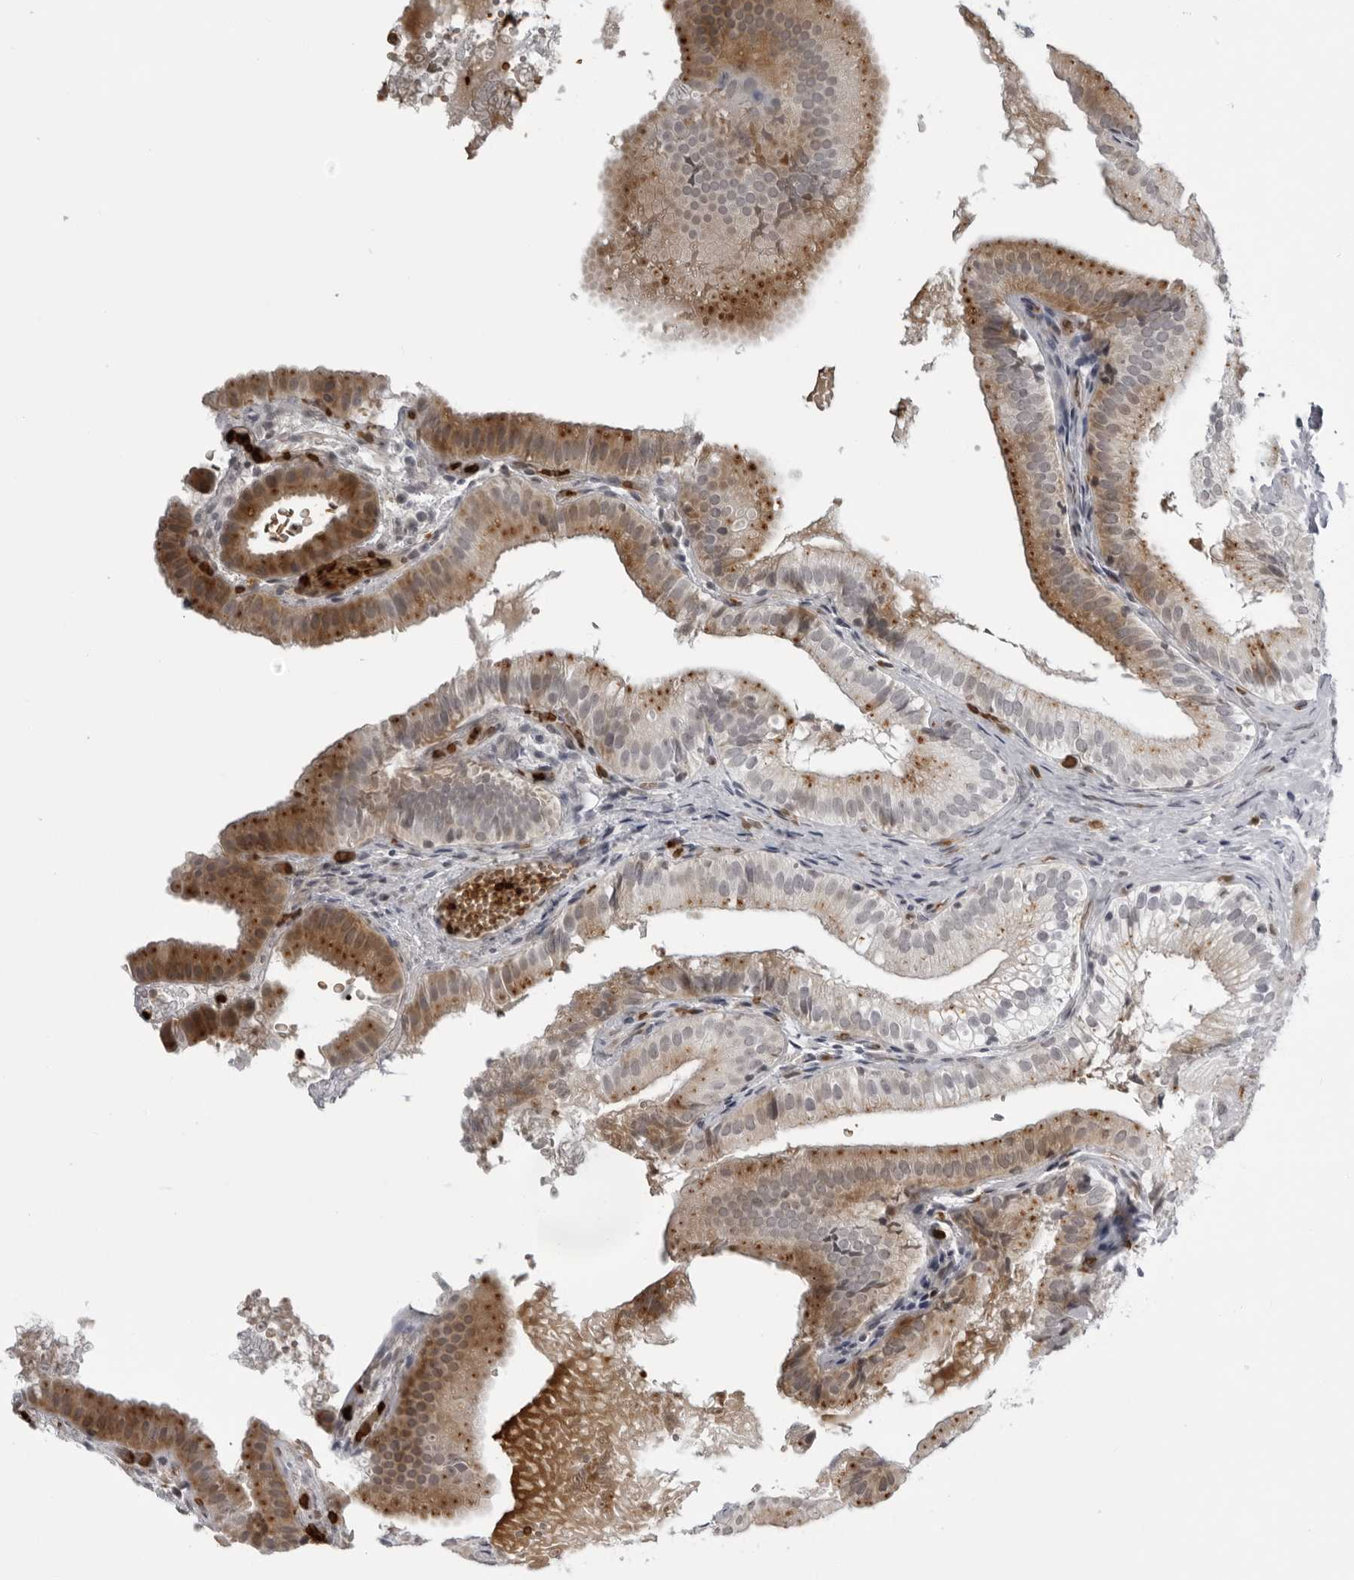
{"staining": {"intensity": "moderate", "quantity": ">75%", "location": "cytoplasmic/membranous"}, "tissue": "gallbladder", "cell_type": "Glandular cells", "image_type": "normal", "snomed": [{"axis": "morphology", "description": "Normal tissue, NOS"}, {"axis": "topography", "description": "Gallbladder"}], "caption": "Immunohistochemistry (IHC) (DAB) staining of unremarkable human gallbladder exhibits moderate cytoplasmic/membranous protein positivity in about >75% of glandular cells.", "gene": "THOP1", "patient": {"sex": "female", "age": 30}}